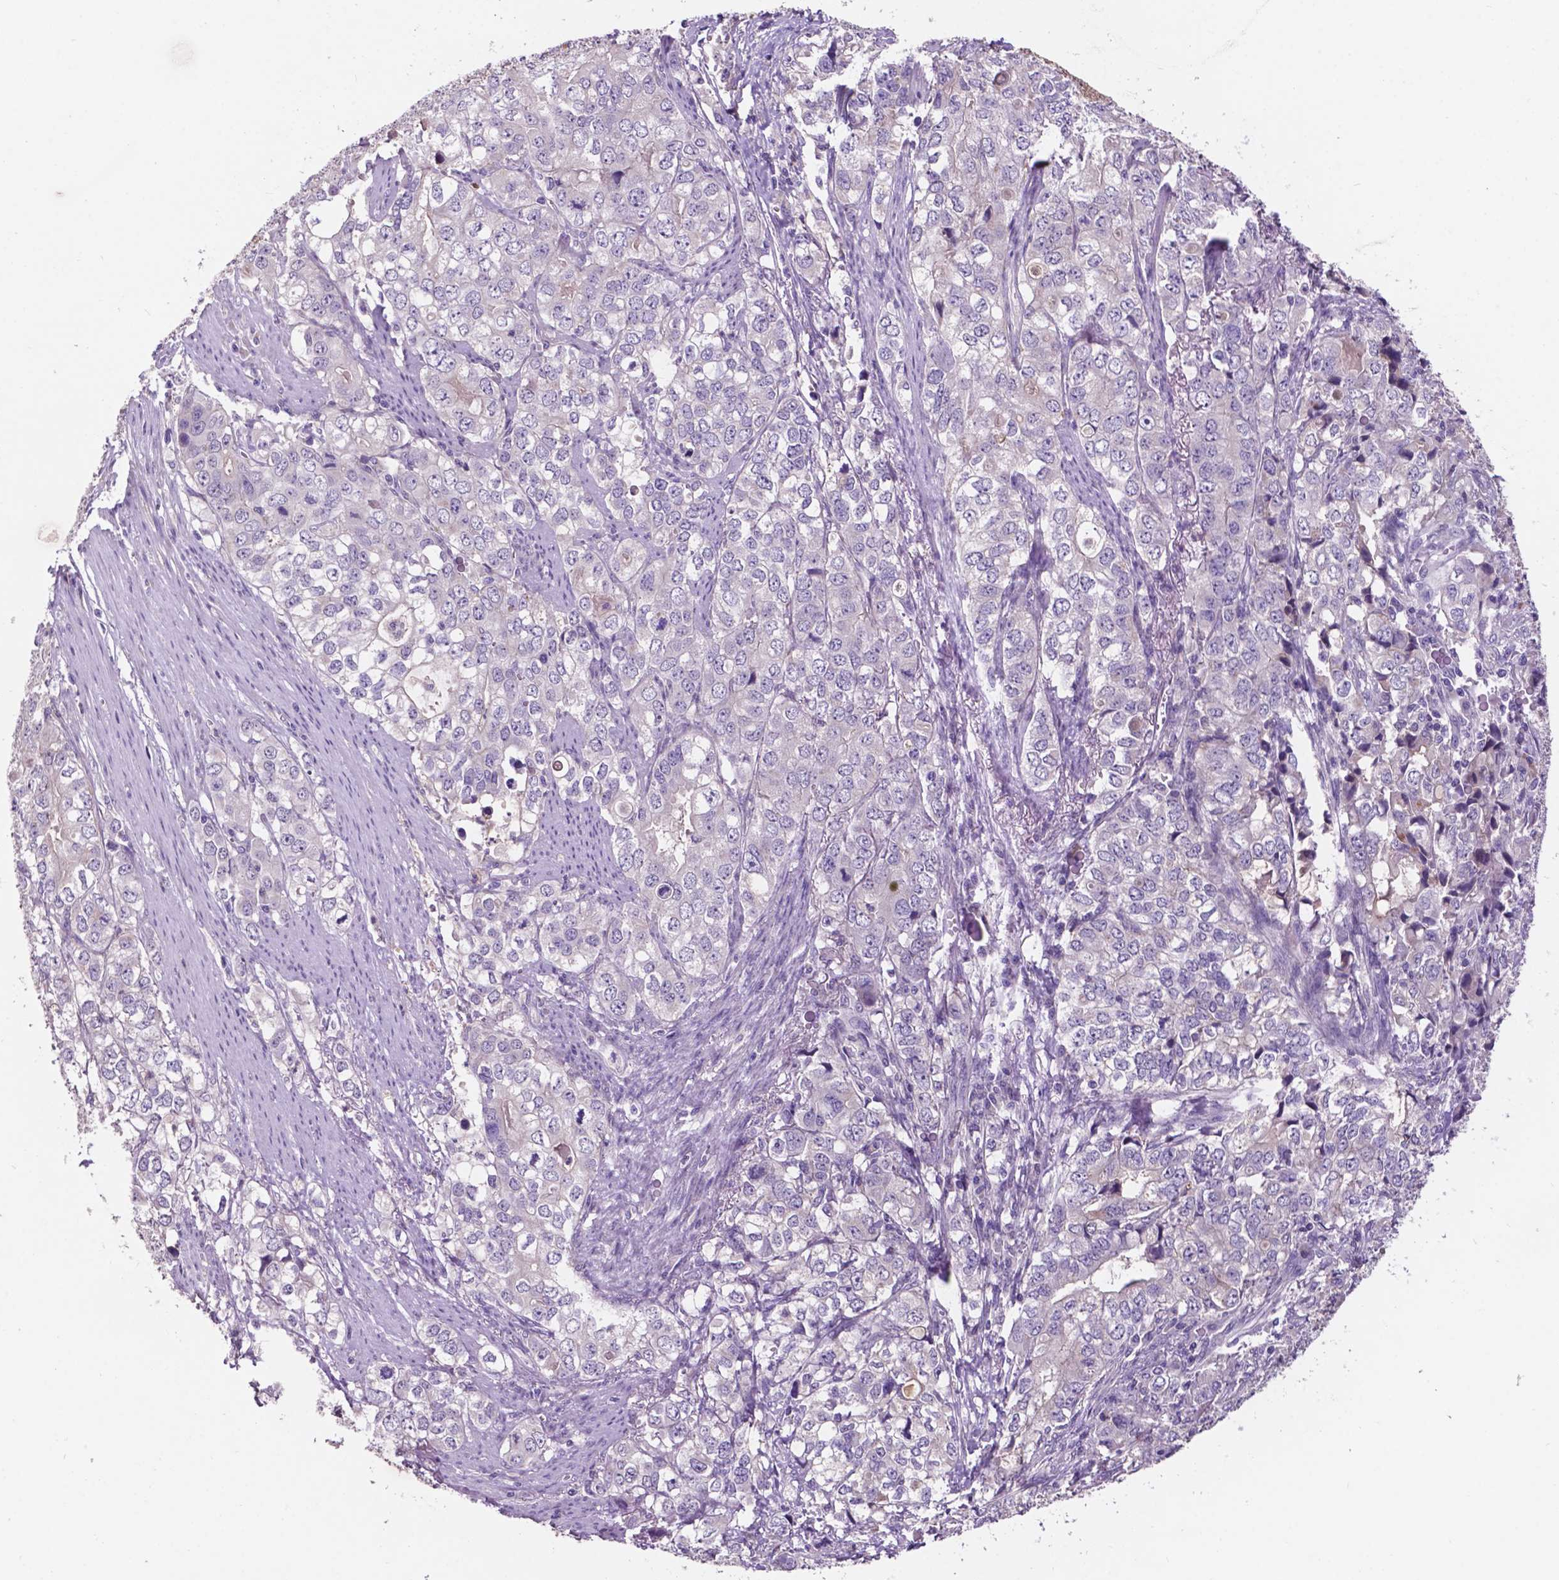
{"staining": {"intensity": "negative", "quantity": "none", "location": "none"}, "tissue": "stomach cancer", "cell_type": "Tumor cells", "image_type": "cancer", "snomed": [{"axis": "morphology", "description": "Adenocarcinoma, NOS"}, {"axis": "topography", "description": "Stomach, lower"}], "caption": "DAB immunohistochemical staining of human stomach adenocarcinoma displays no significant staining in tumor cells.", "gene": "PLSCR1", "patient": {"sex": "female", "age": 72}}